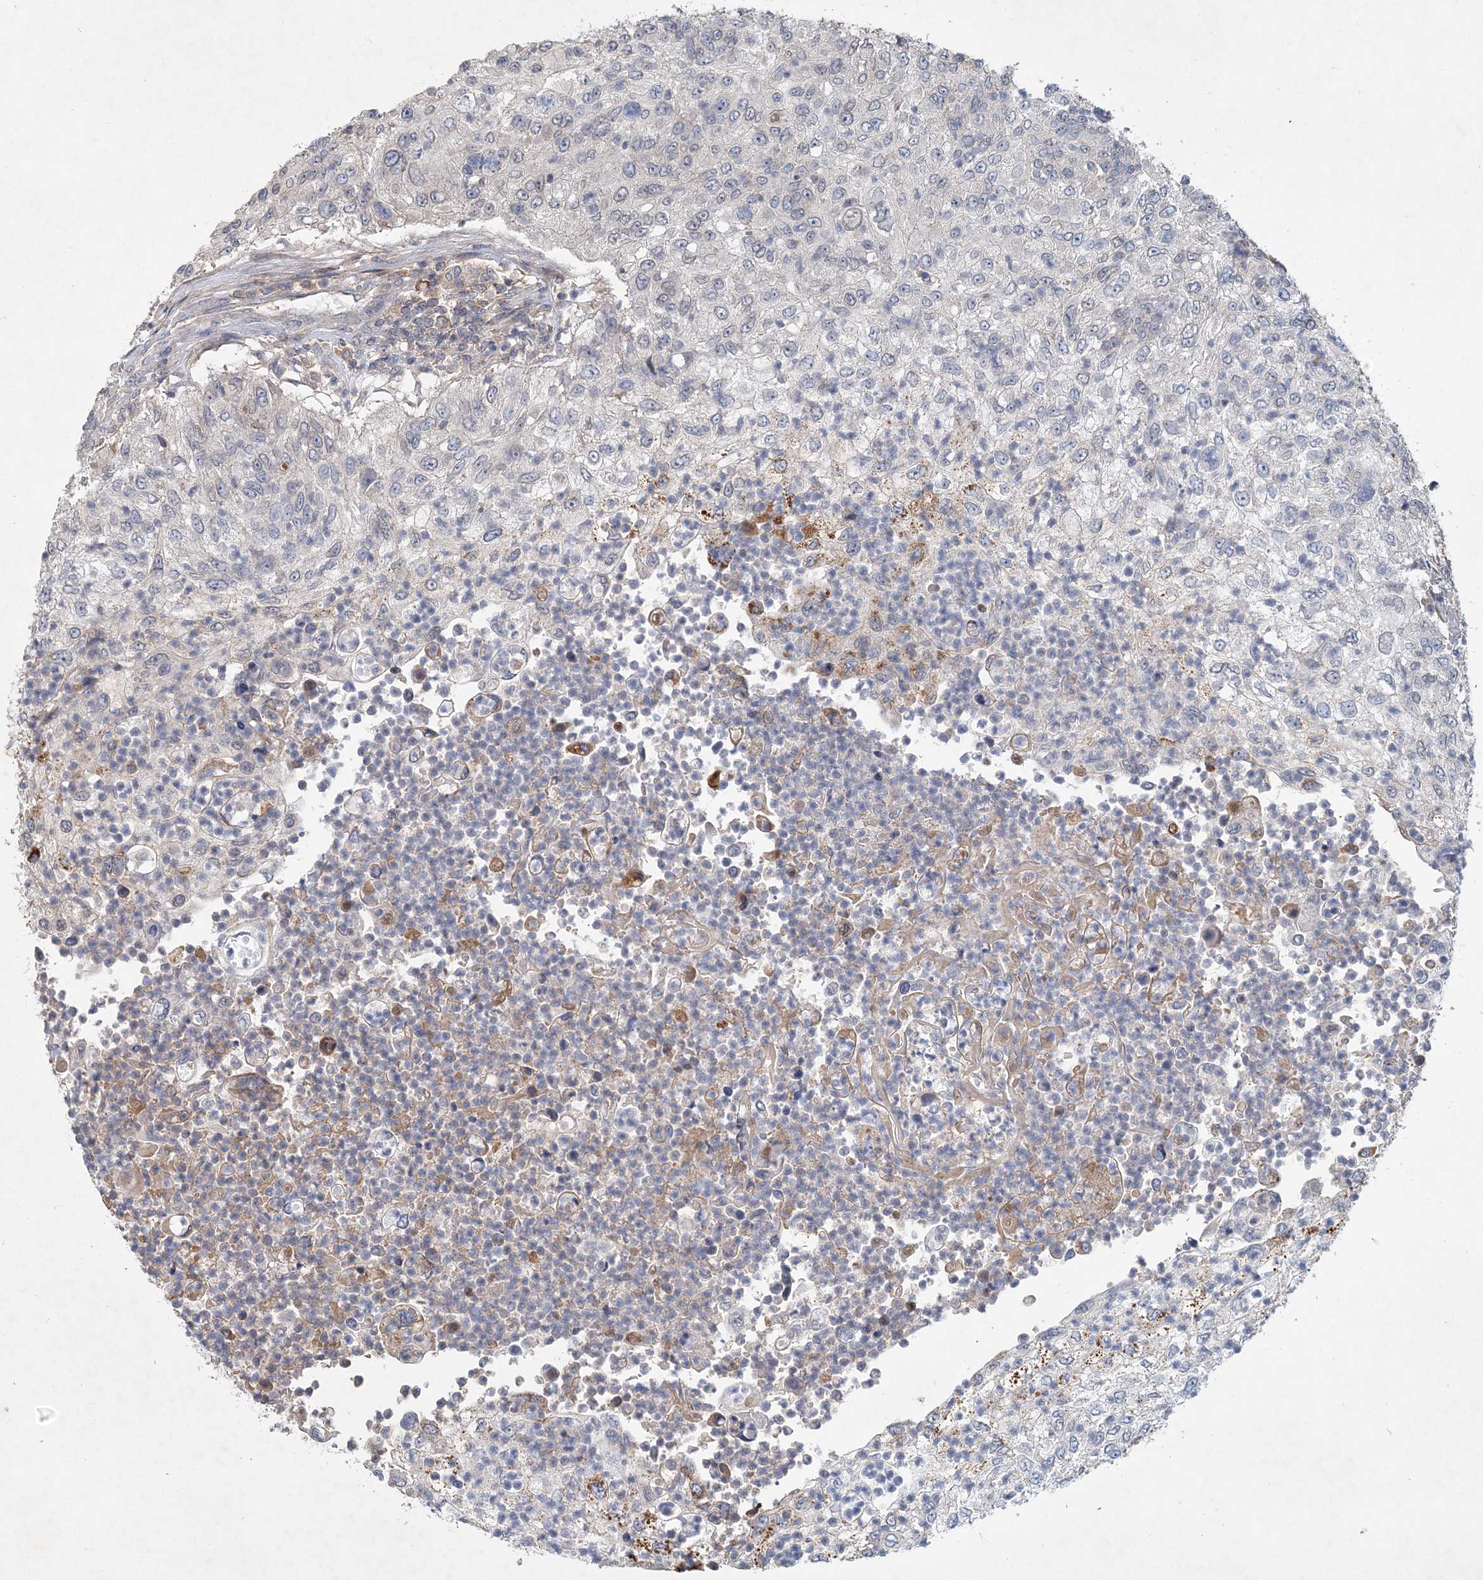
{"staining": {"intensity": "negative", "quantity": "none", "location": "none"}, "tissue": "urothelial cancer", "cell_type": "Tumor cells", "image_type": "cancer", "snomed": [{"axis": "morphology", "description": "Urothelial carcinoma, High grade"}, {"axis": "topography", "description": "Urinary bladder"}], "caption": "Immunohistochemical staining of urothelial carcinoma (high-grade) demonstrates no significant positivity in tumor cells. (DAB immunohistochemistry with hematoxylin counter stain).", "gene": "RNF25", "patient": {"sex": "female", "age": 60}}